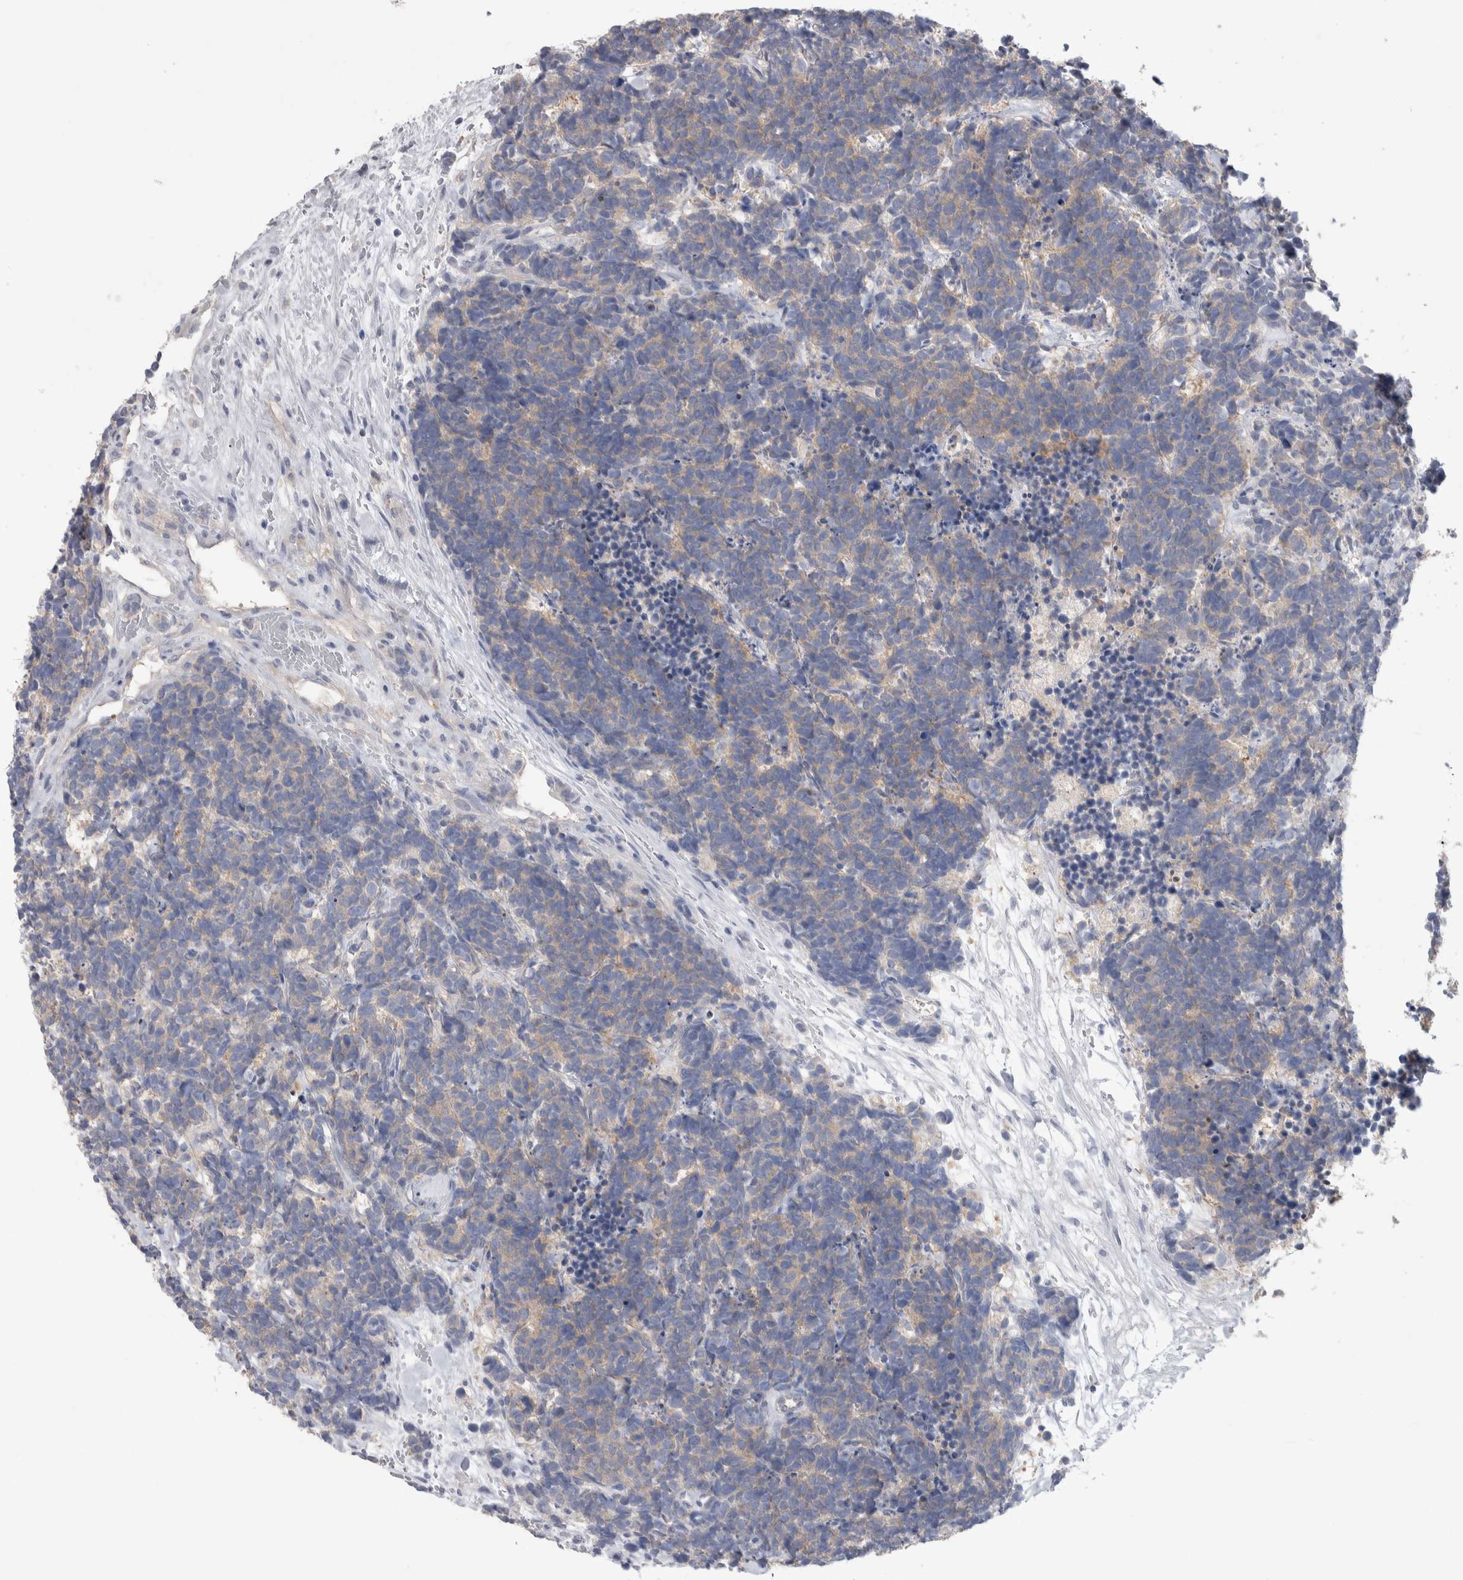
{"staining": {"intensity": "weak", "quantity": ">75%", "location": "cytoplasmic/membranous"}, "tissue": "carcinoid", "cell_type": "Tumor cells", "image_type": "cancer", "snomed": [{"axis": "morphology", "description": "Carcinoma, NOS"}, {"axis": "morphology", "description": "Carcinoid, malignant, NOS"}, {"axis": "topography", "description": "Urinary bladder"}], "caption": "This is an image of immunohistochemistry (IHC) staining of malignant carcinoid, which shows weak positivity in the cytoplasmic/membranous of tumor cells.", "gene": "GPHN", "patient": {"sex": "male", "age": 57}}